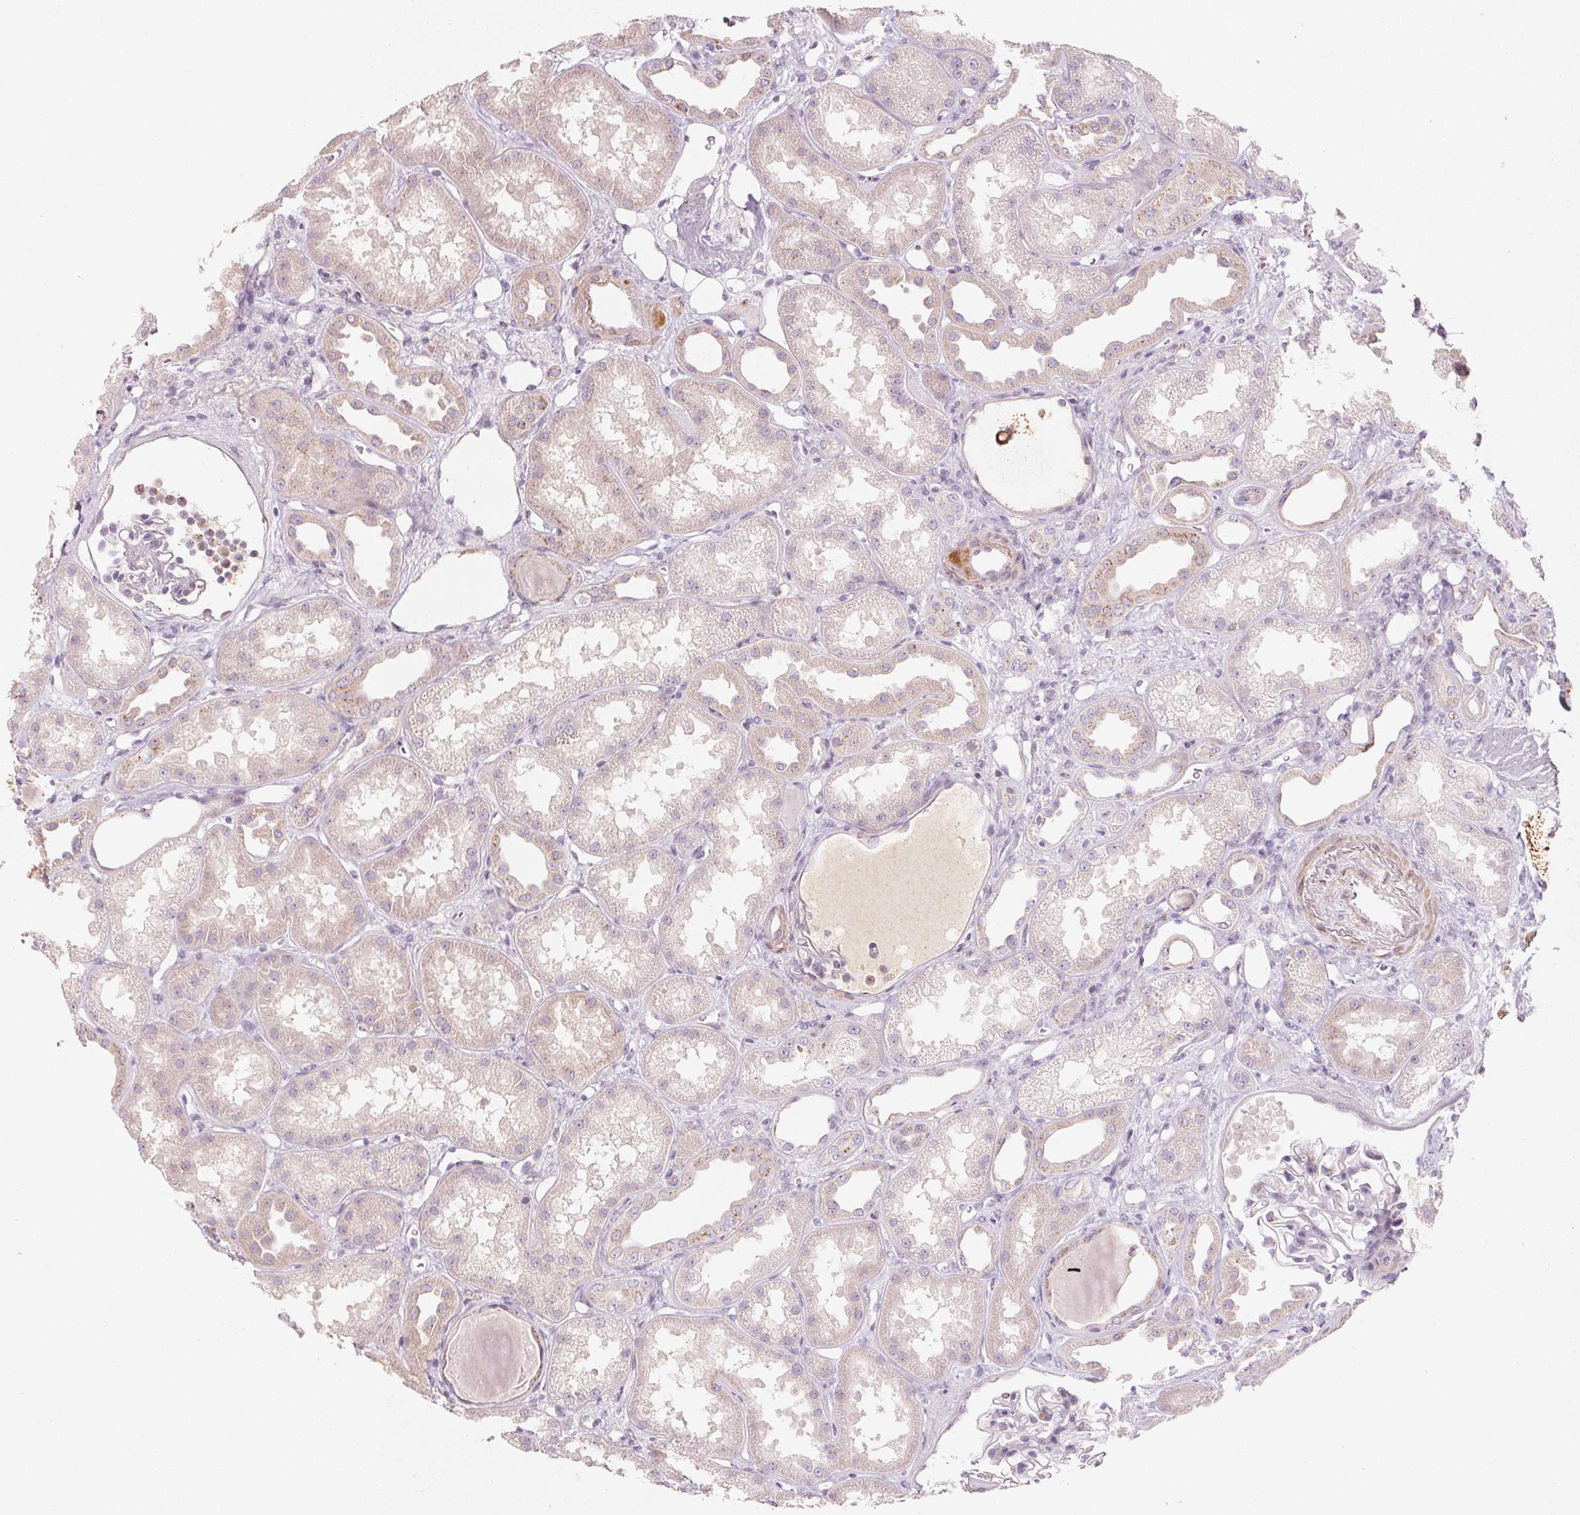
{"staining": {"intensity": "negative", "quantity": "none", "location": "none"}, "tissue": "kidney", "cell_type": "Cells in glomeruli", "image_type": "normal", "snomed": [{"axis": "morphology", "description": "Normal tissue, NOS"}, {"axis": "topography", "description": "Kidney"}], "caption": "This is an IHC photomicrograph of benign kidney. There is no positivity in cells in glomeruli.", "gene": "DRAM2", "patient": {"sex": "male", "age": 61}}